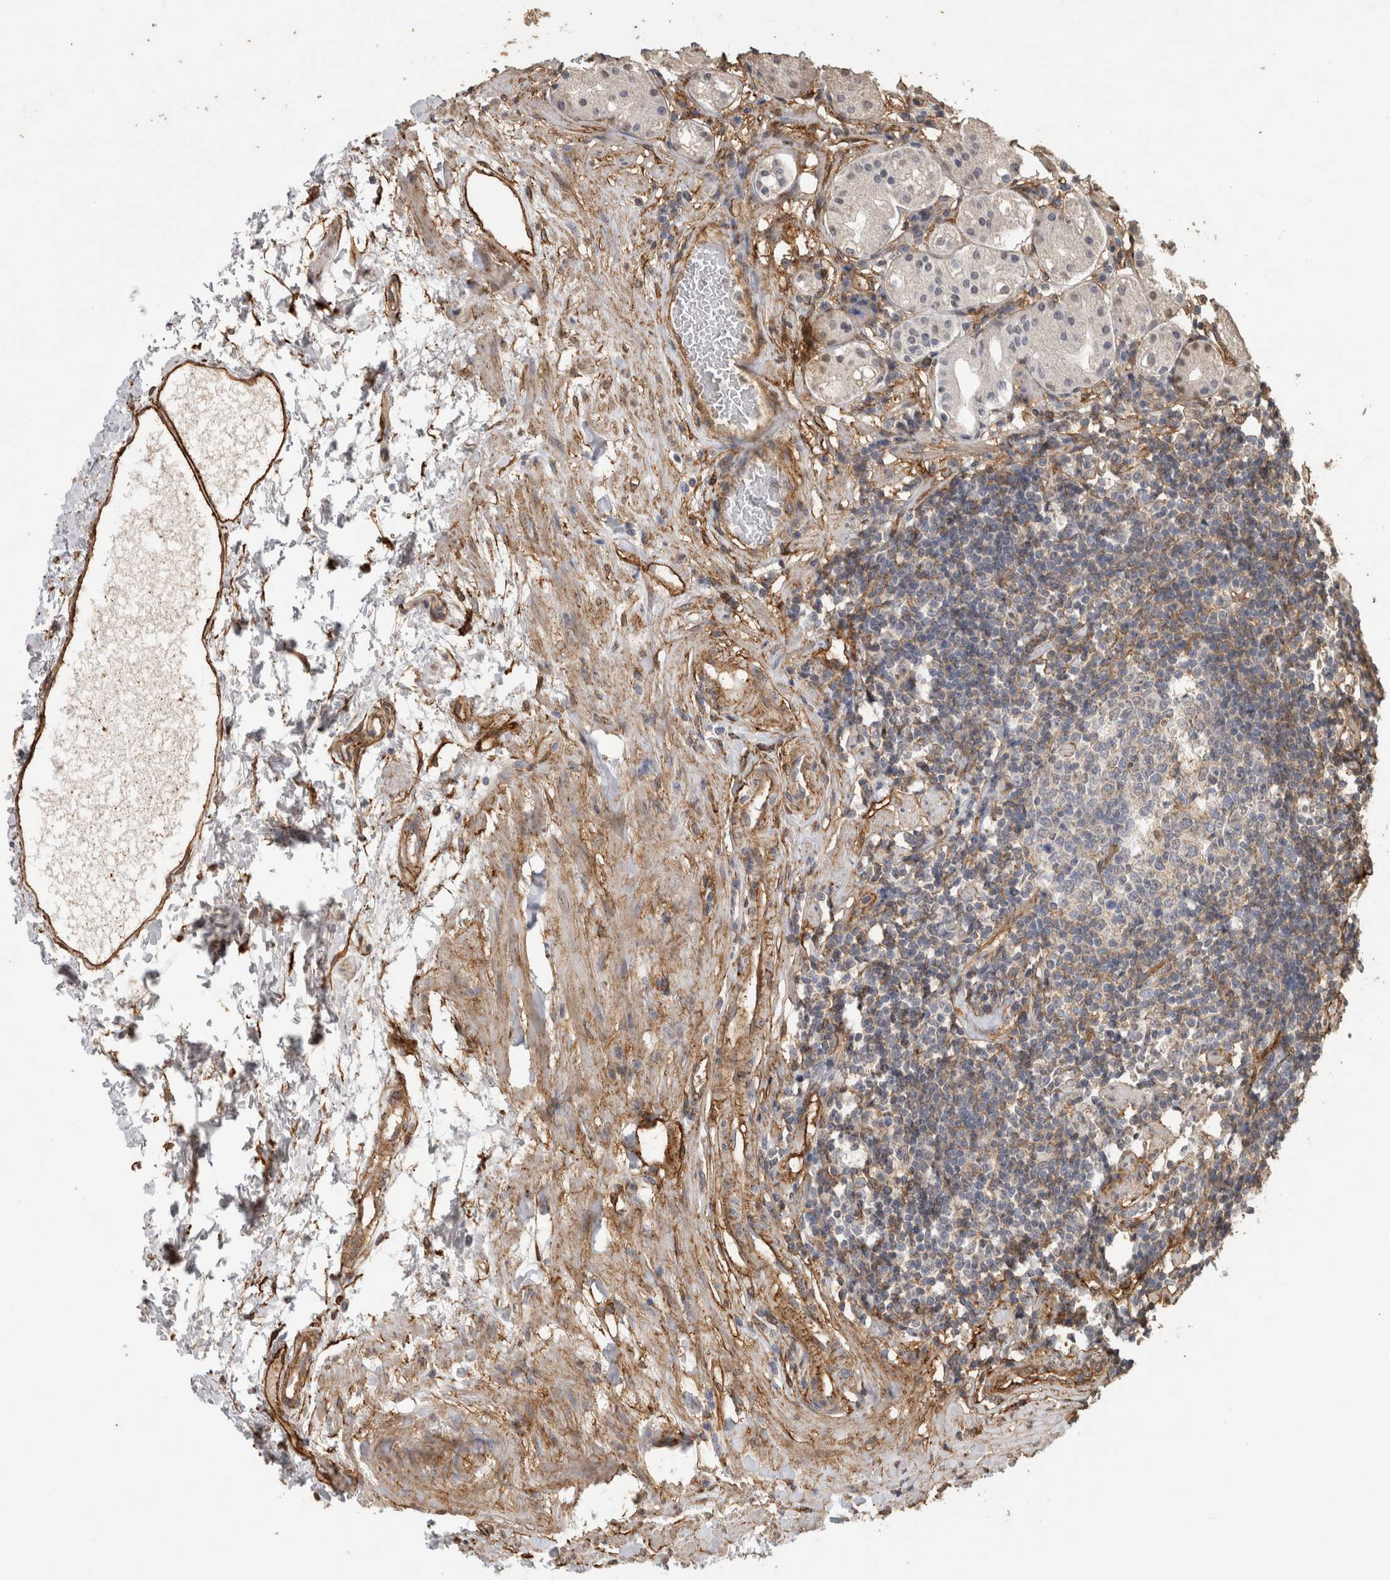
{"staining": {"intensity": "negative", "quantity": "none", "location": "none"}, "tissue": "stomach", "cell_type": "Glandular cells", "image_type": "normal", "snomed": [{"axis": "morphology", "description": "Normal tissue, NOS"}, {"axis": "topography", "description": "Stomach"}, {"axis": "topography", "description": "Stomach, lower"}], "caption": "The photomicrograph demonstrates no staining of glandular cells in normal stomach. (Stains: DAB immunohistochemistry with hematoxylin counter stain, Microscopy: brightfield microscopy at high magnification).", "gene": "RECK", "patient": {"sex": "female", "age": 56}}